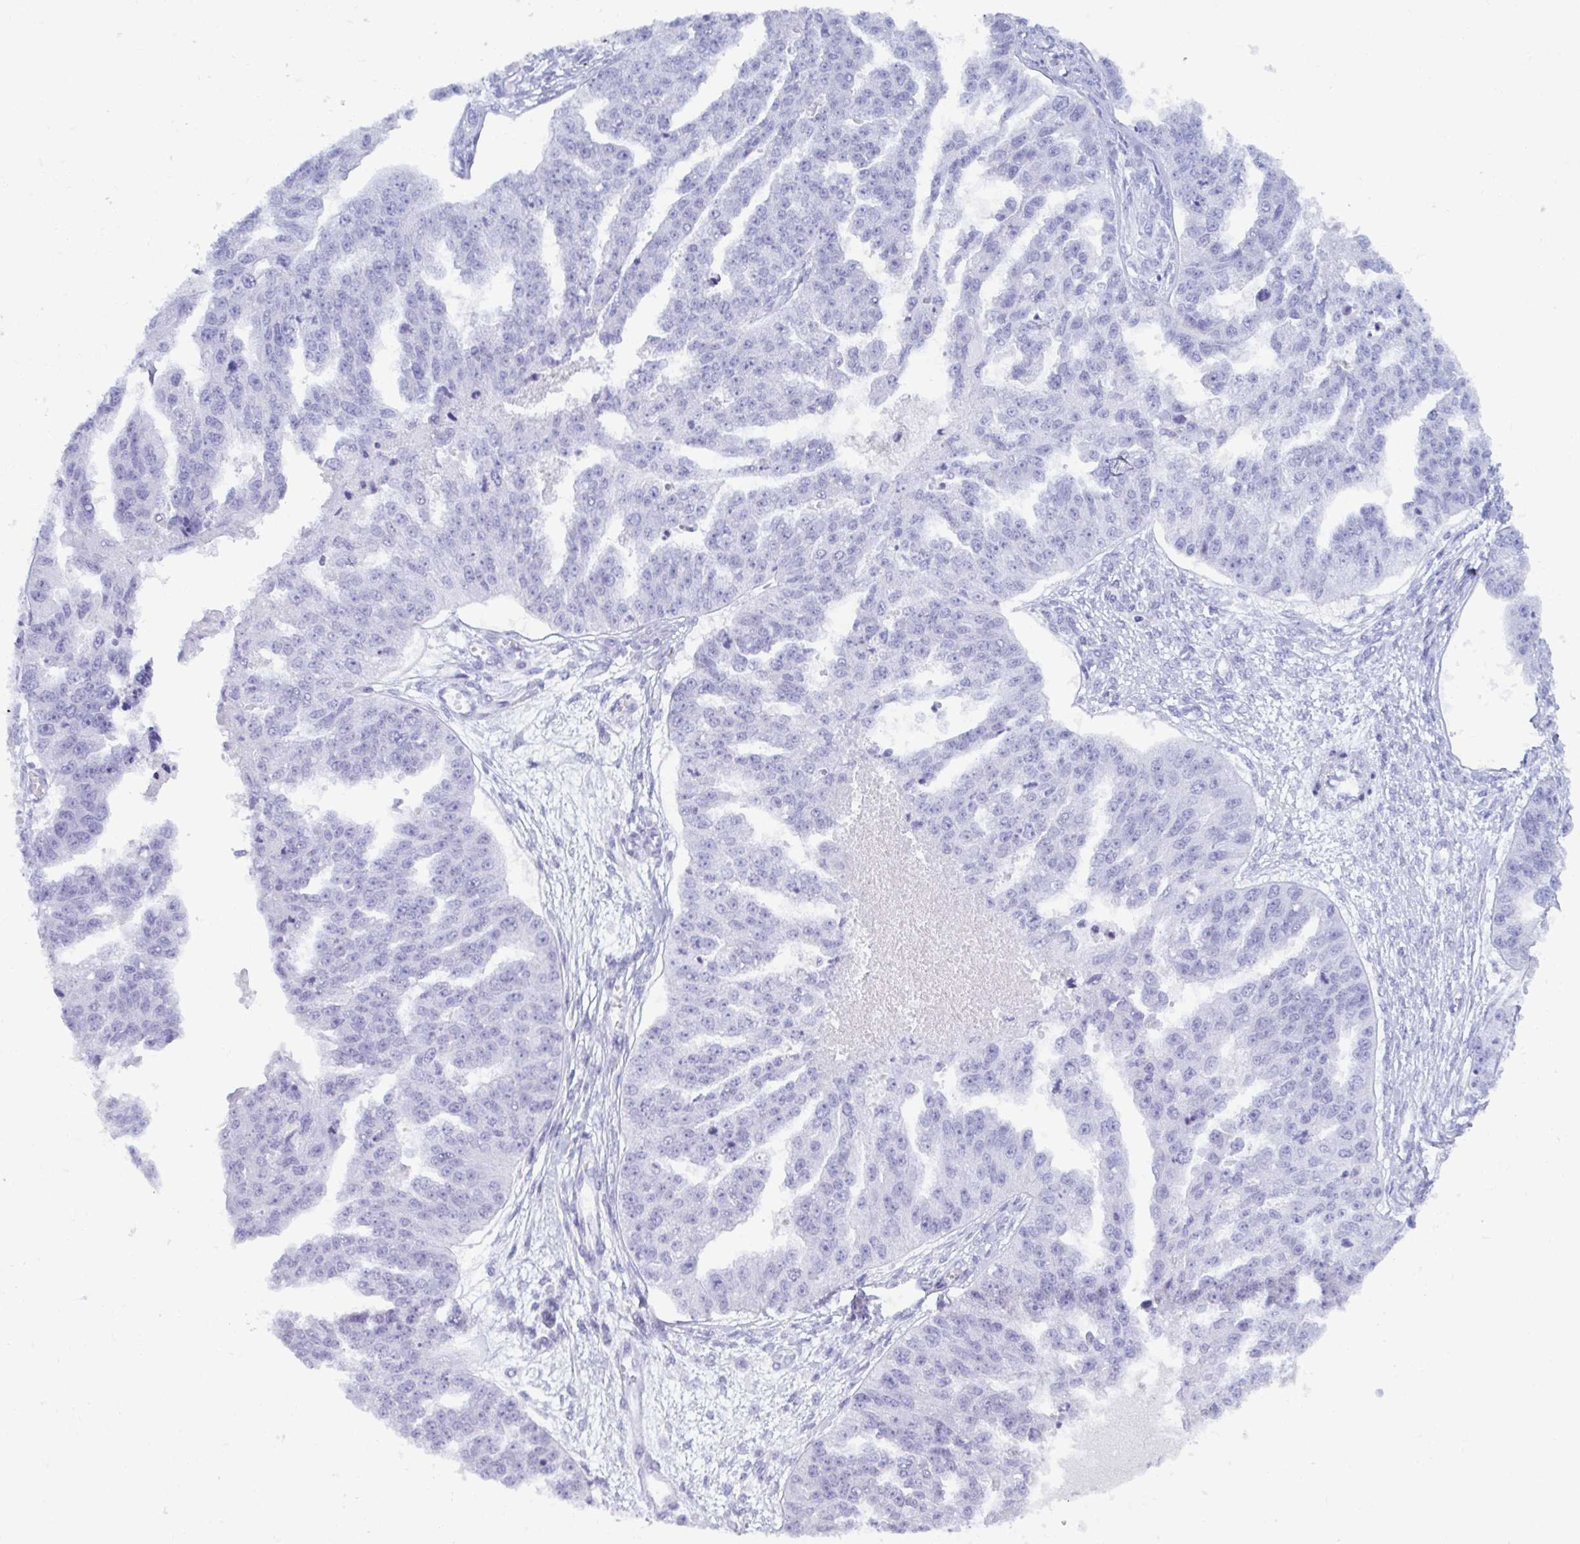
{"staining": {"intensity": "negative", "quantity": "none", "location": "none"}, "tissue": "ovarian cancer", "cell_type": "Tumor cells", "image_type": "cancer", "snomed": [{"axis": "morphology", "description": "Cystadenocarcinoma, serous, NOS"}, {"axis": "topography", "description": "Ovary"}], "caption": "Histopathology image shows no protein positivity in tumor cells of serous cystadenocarcinoma (ovarian) tissue.", "gene": "MRGPRG", "patient": {"sex": "female", "age": 58}}